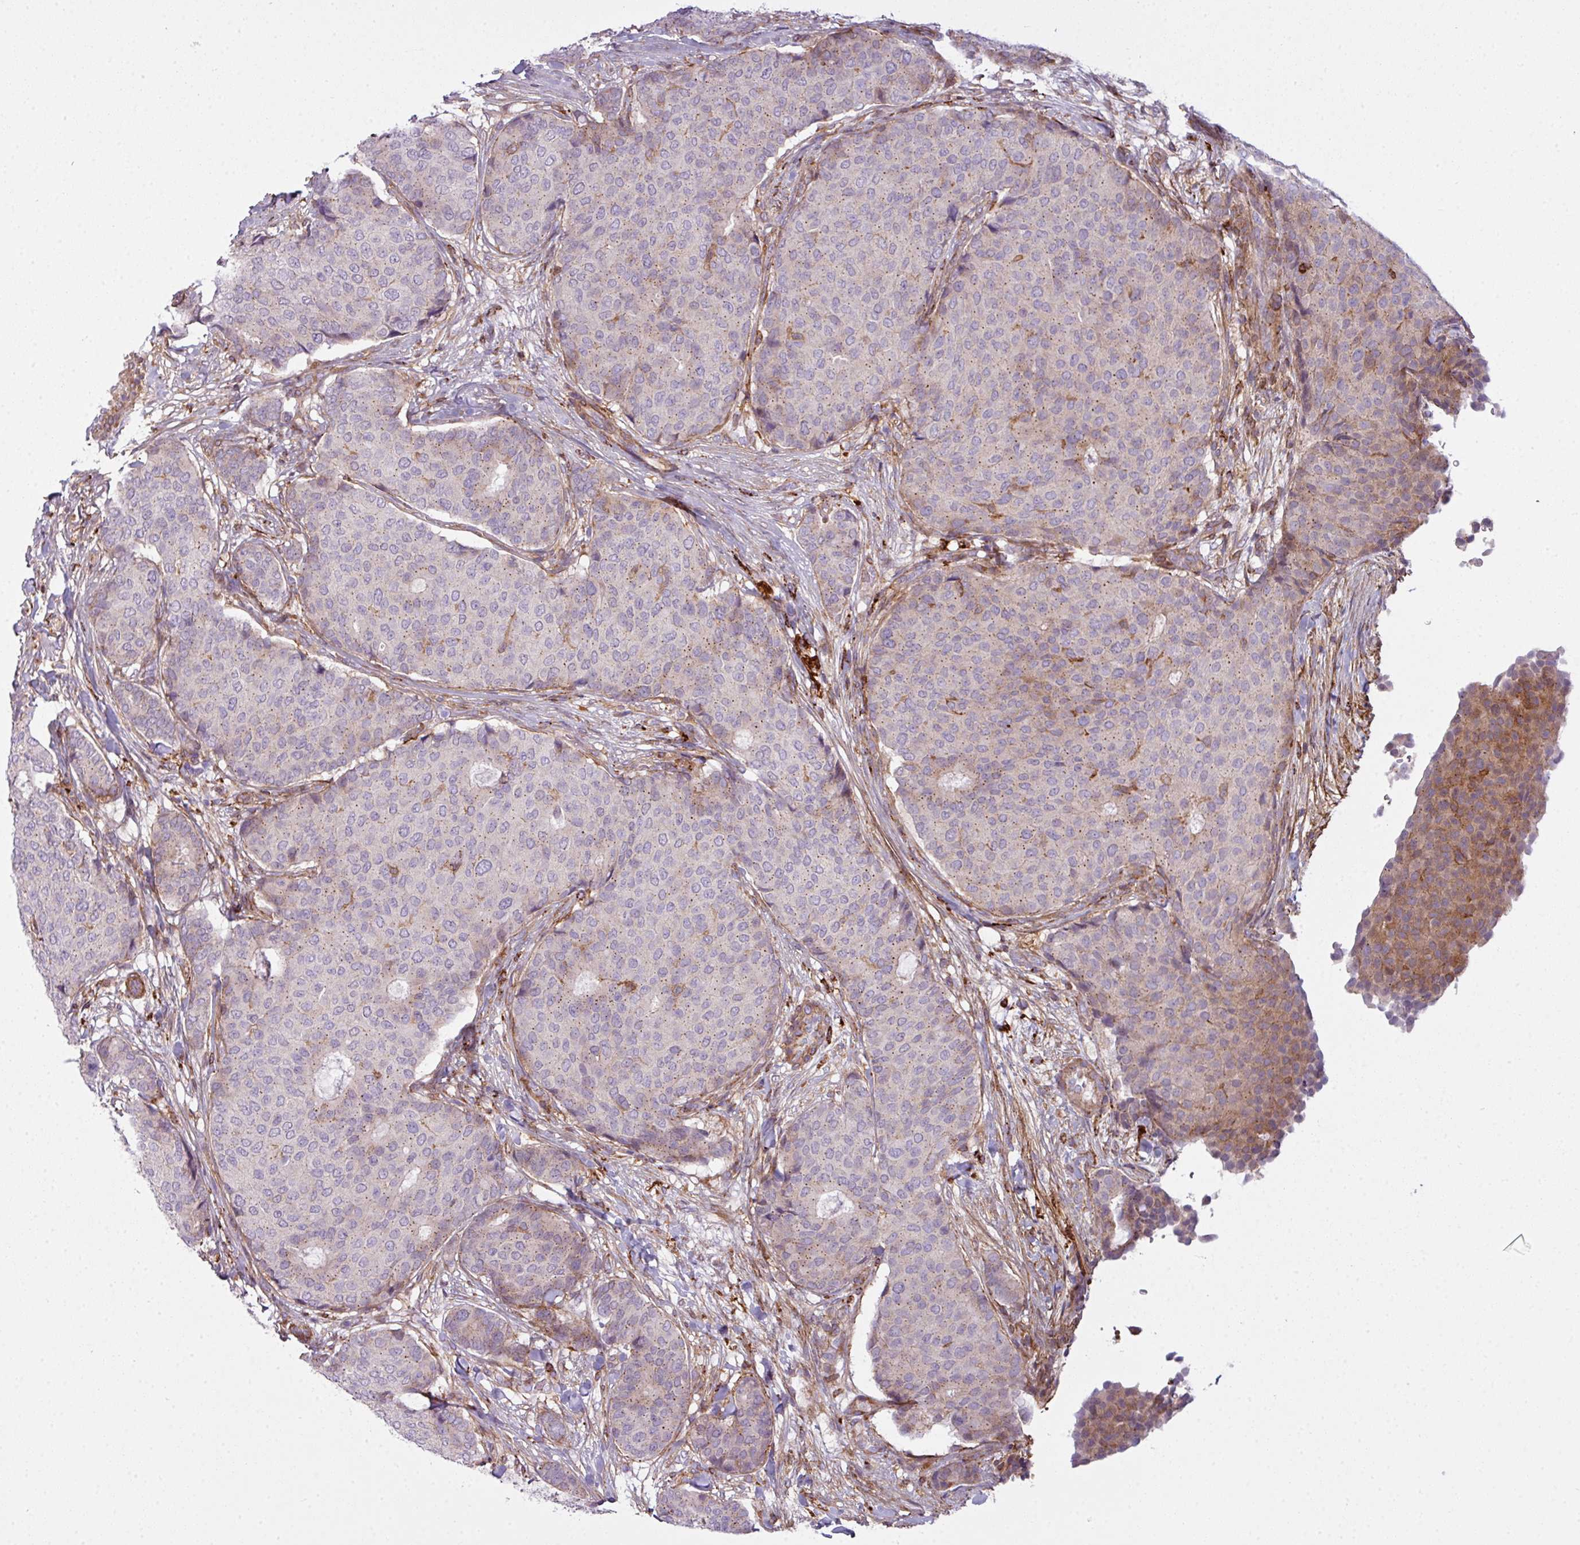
{"staining": {"intensity": "moderate", "quantity": "<25%", "location": "cytoplasmic/membranous"}, "tissue": "breast cancer", "cell_type": "Tumor cells", "image_type": "cancer", "snomed": [{"axis": "morphology", "description": "Duct carcinoma"}, {"axis": "topography", "description": "Breast"}], "caption": "A photomicrograph of breast cancer (invasive ductal carcinoma) stained for a protein displays moderate cytoplasmic/membranous brown staining in tumor cells.", "gene": "COL8A1", "patient": {"sex": "female", "age": 75}}